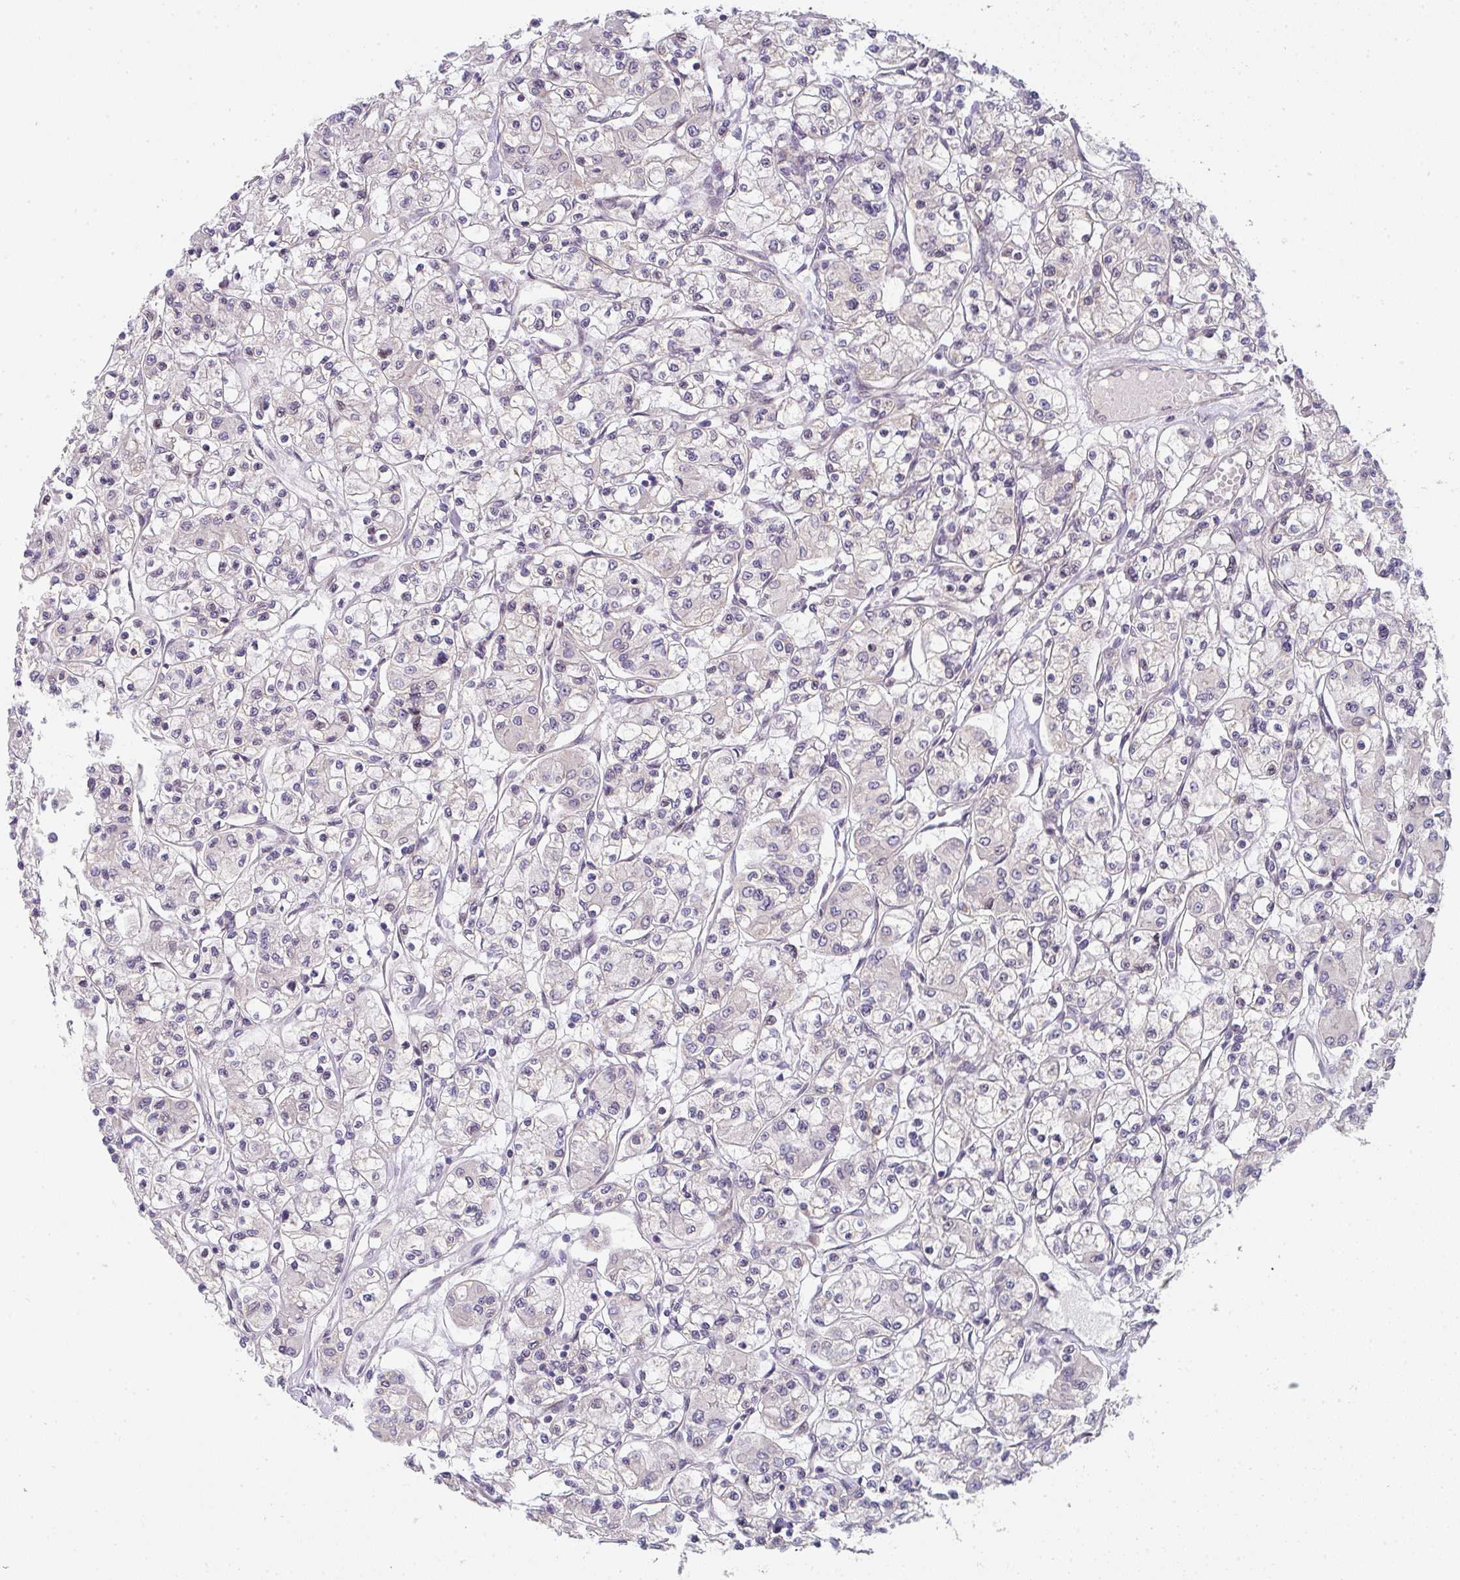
{"staining": {"intensity": "negative", "quantity": "none", "location": "none"}, "tissue": "renal cancer", "cell_type": "Tumor cells", "image_type": "cancer", "snomed": [{"axis": "morphology", "description": "Adenocarcinoma, NOS"}, {"axis": "topography", "description": "Kidney"}], "caption": "This is an immunohistochemistry micrograph of human renal cancer (adenocarcinoma). There is no positivity in tumor cells.", "gene": "TNFRSF10A", "patient": {"sex": "female", "age": 59}}